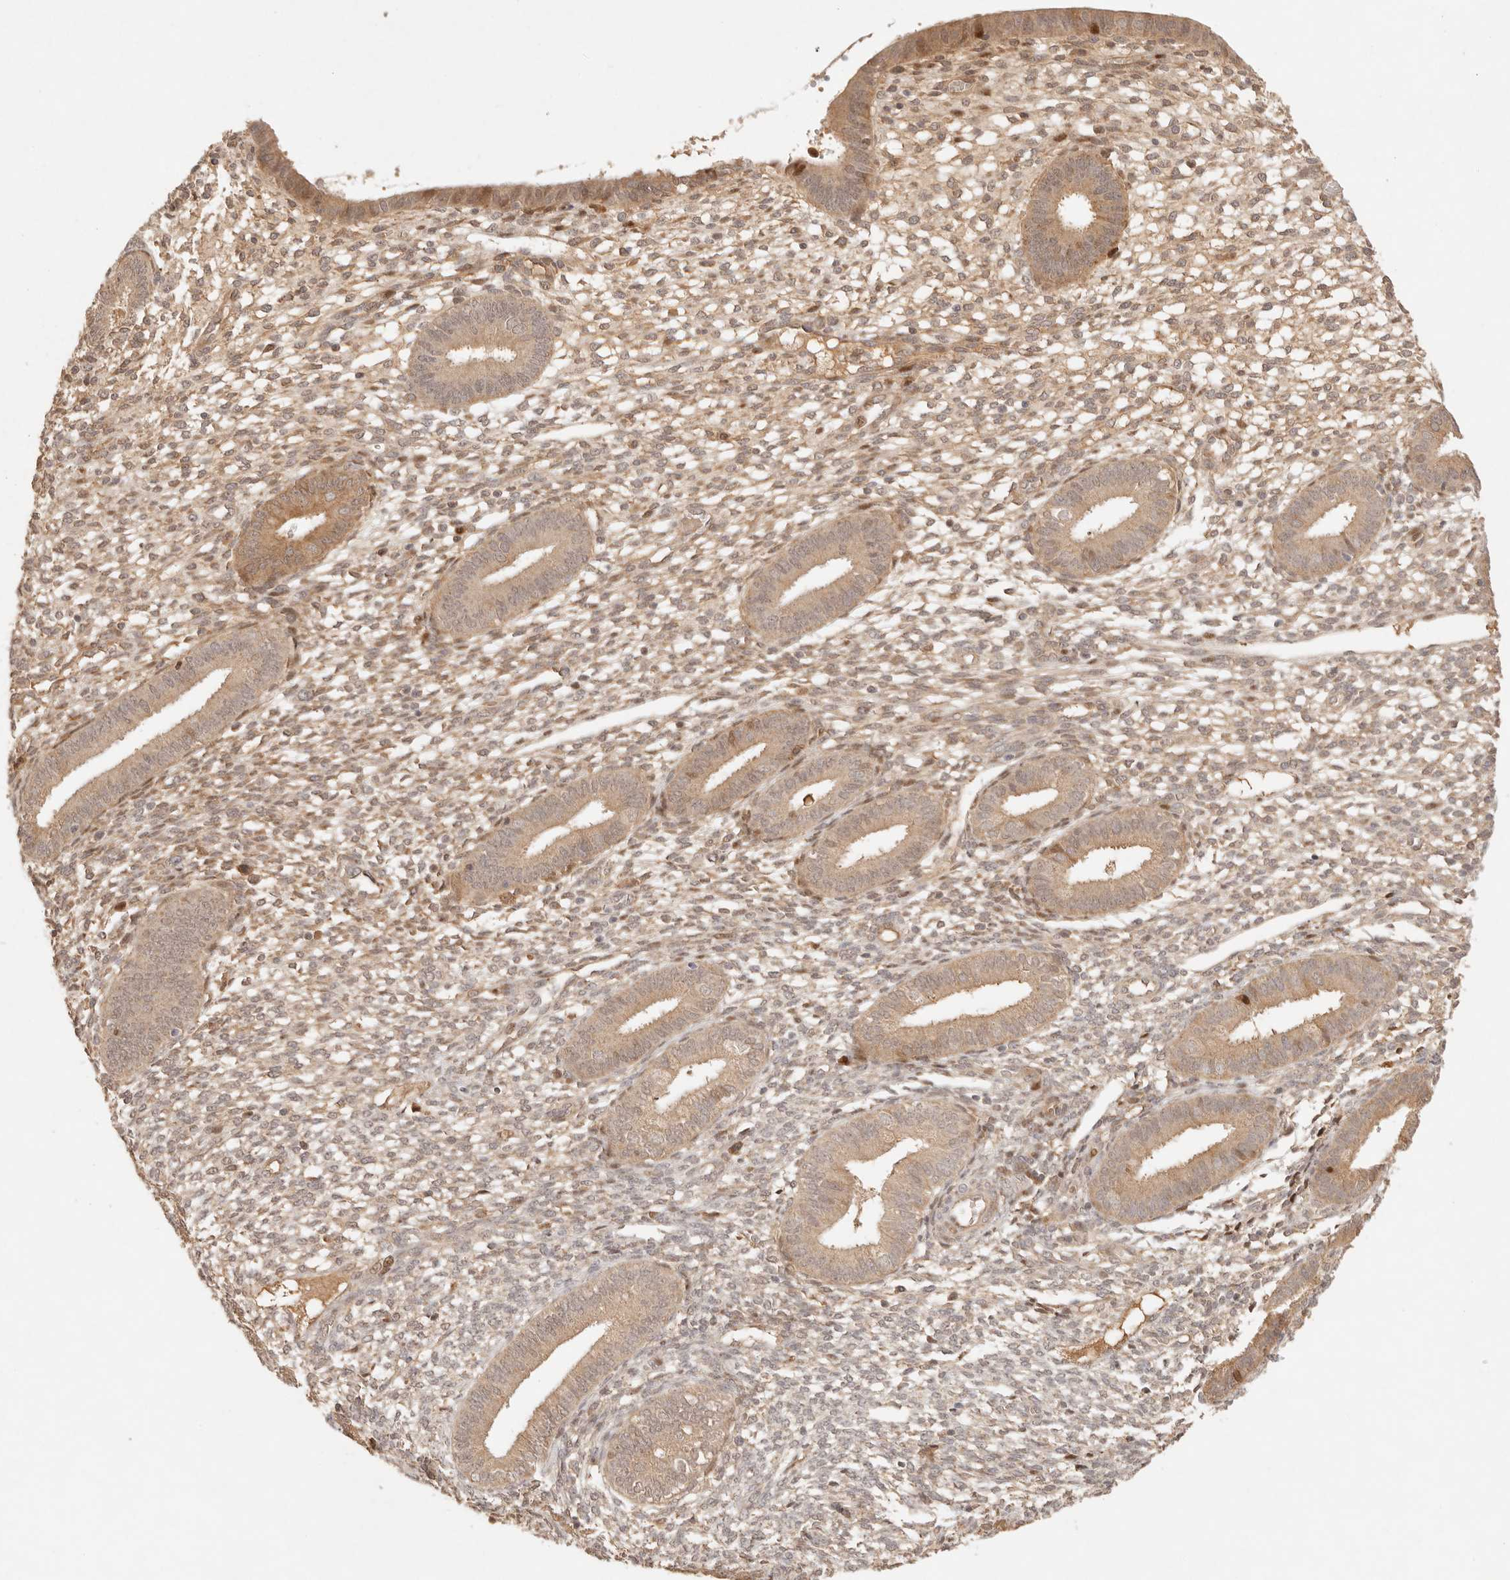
{"staining": {"intensity": "moderate", "quantity": "25%-75%", "location": "cytoplasmic/membranous"}, "tissue": "endometrium", "cell_type": "Cells in endometrial stroma", "image_type": "normal", "snomed": [{"axis": "morphology", "description": "Normal tissue, NOS"}, {"axis": "topography", "description": "Endometrium"}], "caption": "An image of endometrium stained for a protein shows moderate cytoplasmic/membranous brown staining in cells in endometrial stroma. Nuclei are stained in blue.", "gene": "PHLDA3", "patient": {"sex": "female", "age": 46}}